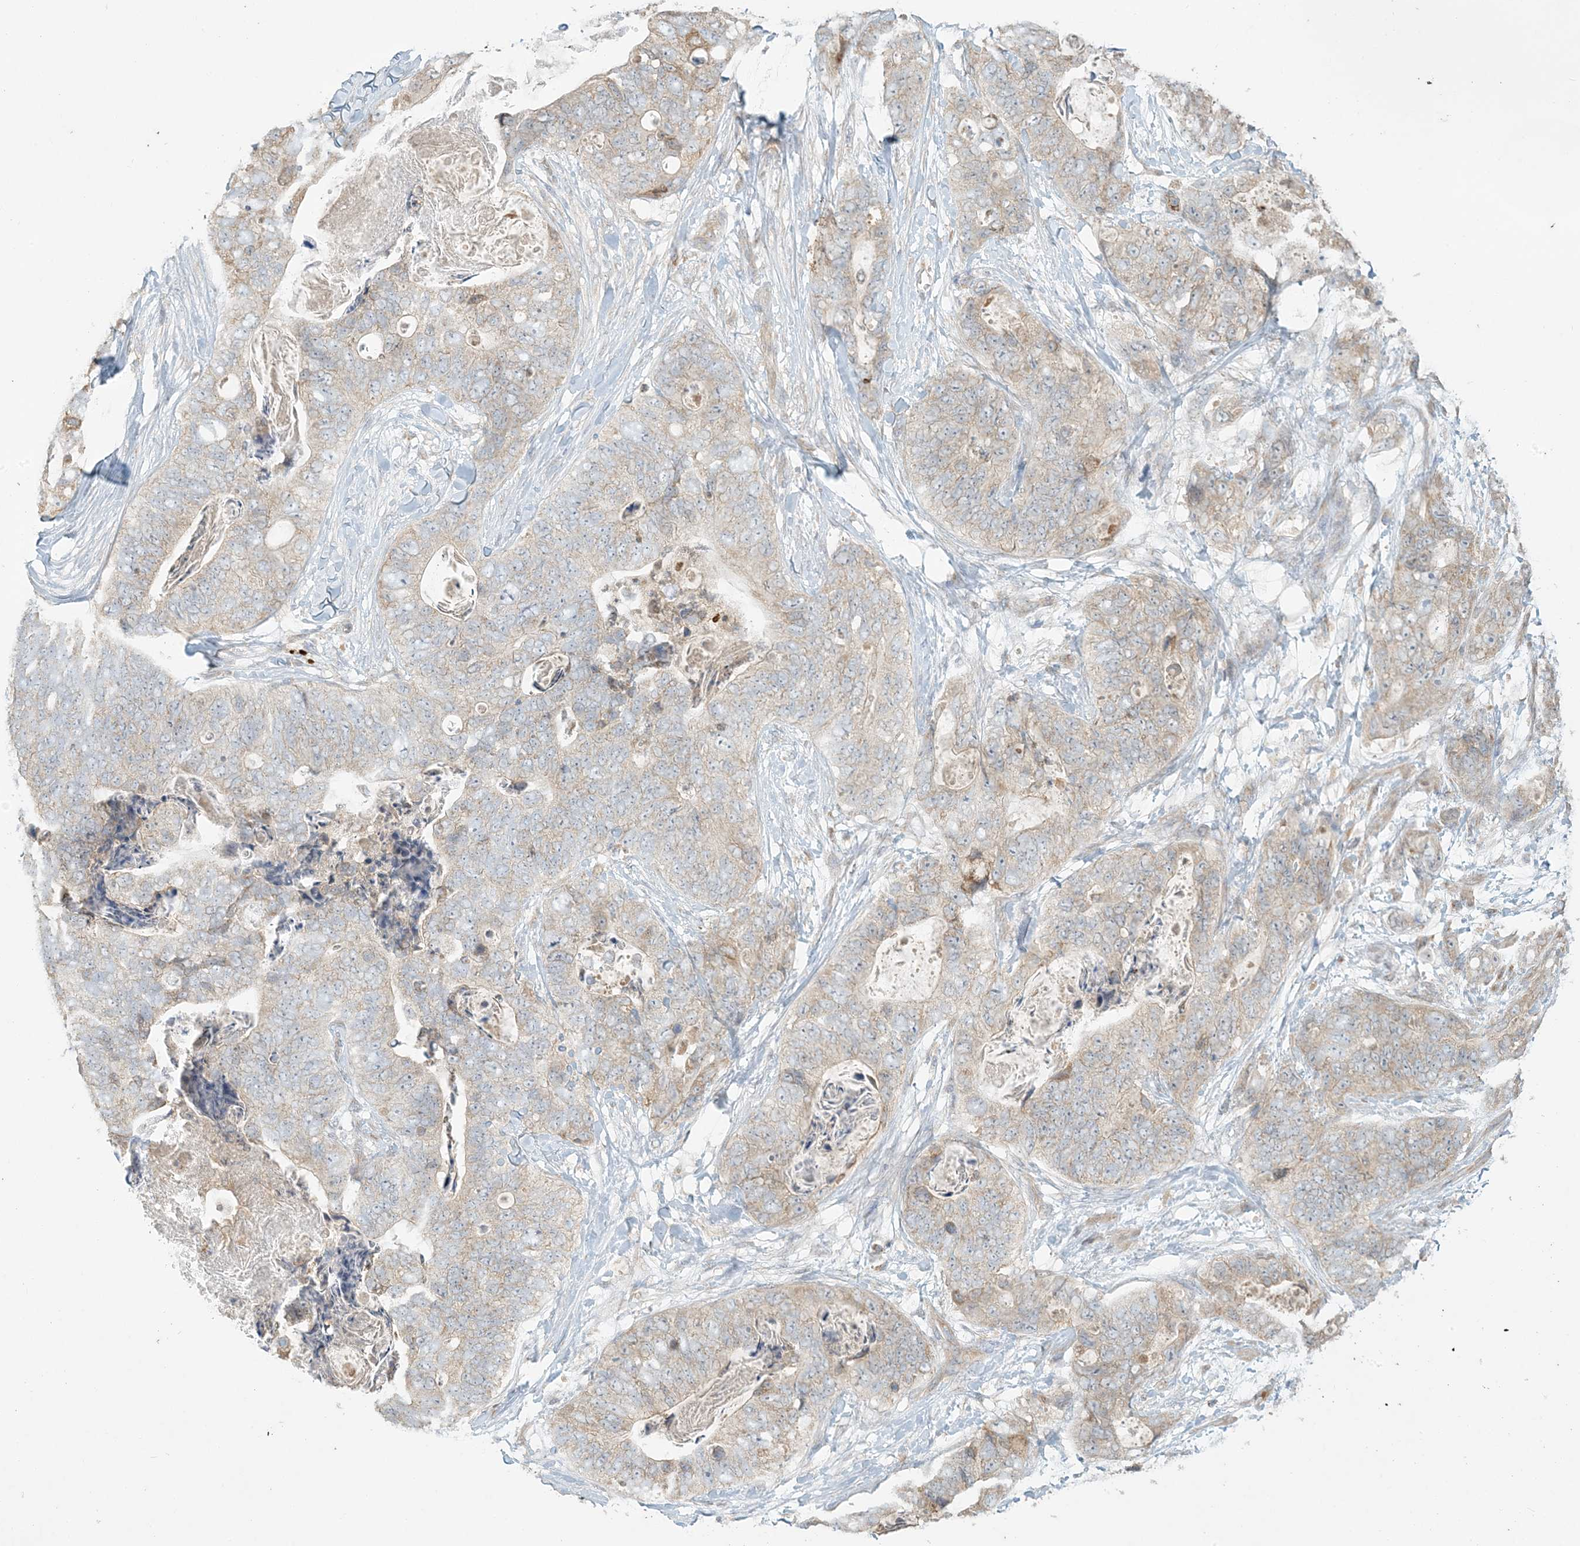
{"staining": {"intensity": "moderate", "quantity": "<25%", "location": "cytoplasmic/membranous"}, "tissue": "stomach cancer", "cell_type": "Tumor cells", "image_type": "cancer", "snomed": [{"axis": "morphology", "description": "Adenocarcinoma, NOS"}, {"axis": "topography", "description": "Stomach"}], "caption": "Adenocarcinoma (stomach) was stained to show a protein in brown. There is low levels of moderate cytoplasmic/membranous expression in approximately <25% of tumor cells.", "gene": "MCOLN1", "patient": {"sex": "female", "age": 89}}